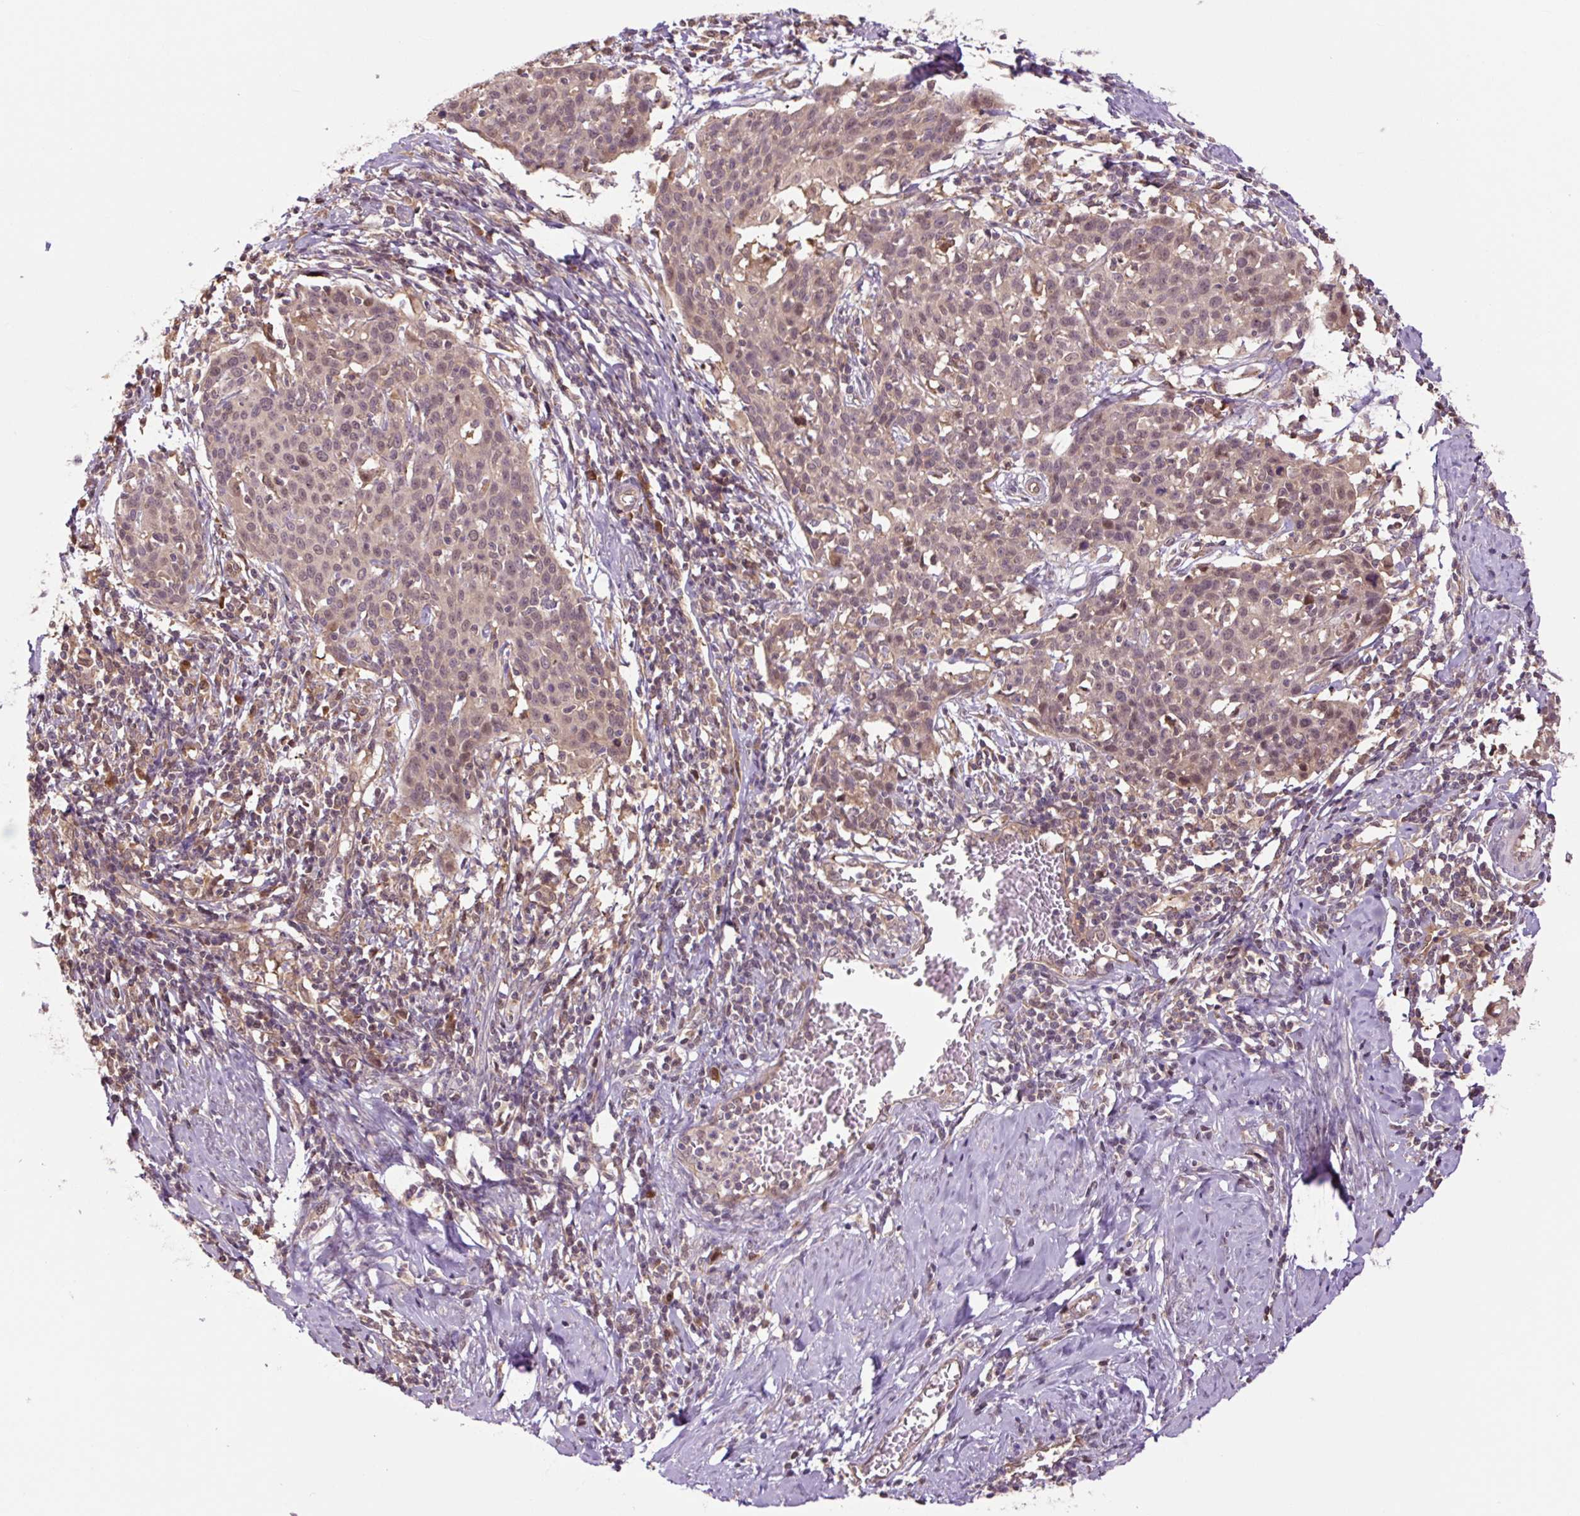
{"staining": {"intensity": "weak", "quantity": ">75%", "location": "nuclear"}, "tissue": "cervical cancer", "cell_type": "Tumor cells", "image_type": "cancer", "snomed": [{"axis": "morphology", "description": "Squamous cell carcinoma, NOS"}, {"axis": "topography", "description": "Cervix"}], "caption": "A low amount of weak nuclear expression is identified in approximately >75% of tumor cells in cervical cancer tissue.", "gene": "TPT1", "patient": {"sex": "female", "age": 38}}